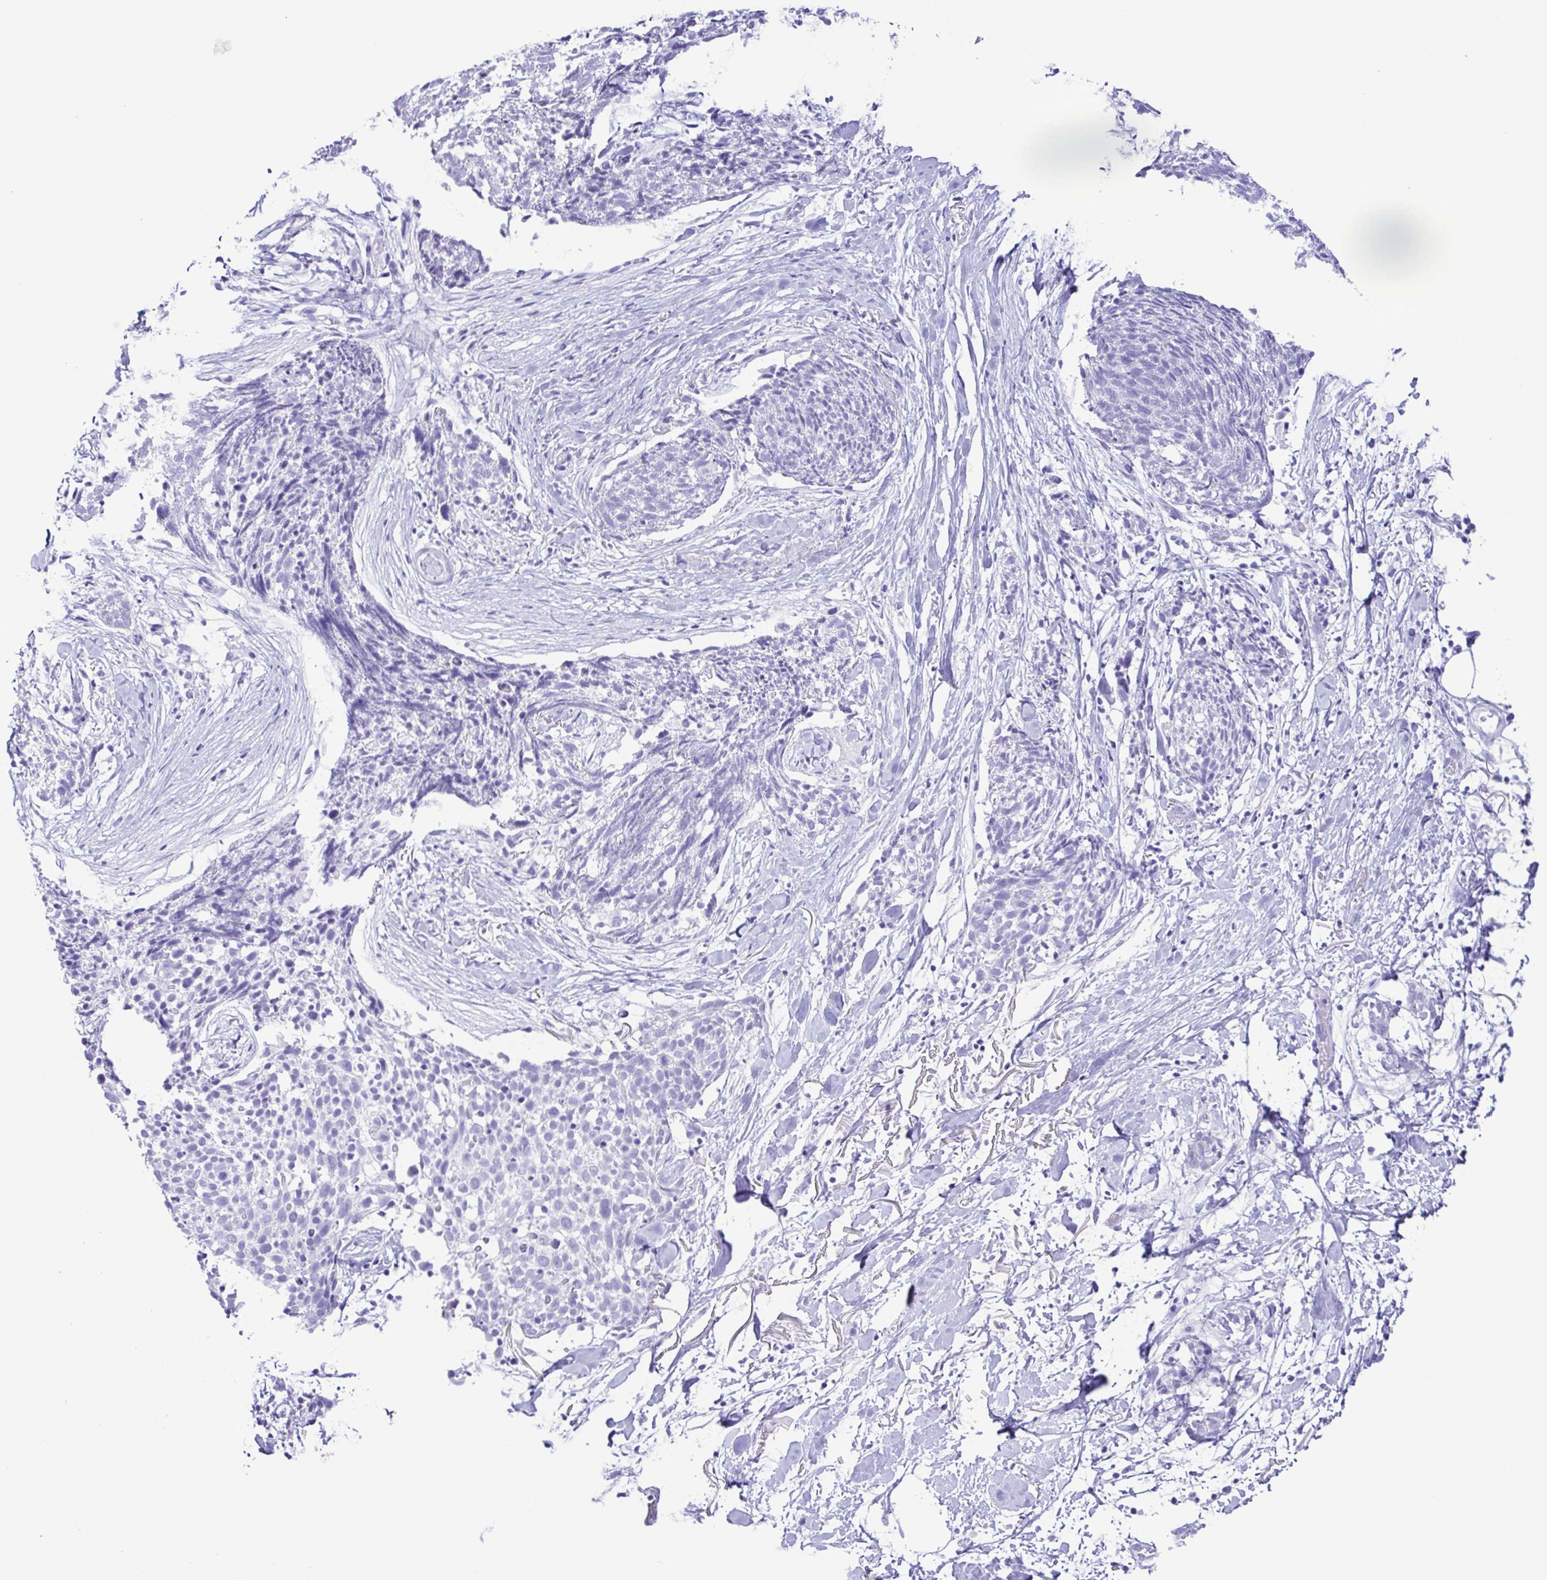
{"staining": {"intensity": "negative", "quantity": "none", "location": "none"}, "tissue": "skin cancer", "cell_type": "Tumor cells", "image_type": "cancer", "snomed": [{"axis": "morphology", "description": "Squamous cell carcinoma, NOS"}, {"axis": "topography", "description": "Skin"}, {"axis": "topography", "description": "Vulva"}], "caption": "Immunohistochemistry image of neoplastic tissue: skin squamous cell carcinoma stained with DAB (3,3'-diaminobenzidine) exhibits no significant protein staining in tumor cells.", "gene": "CASP14", "patient": {"sex": "female", "age": 75}}